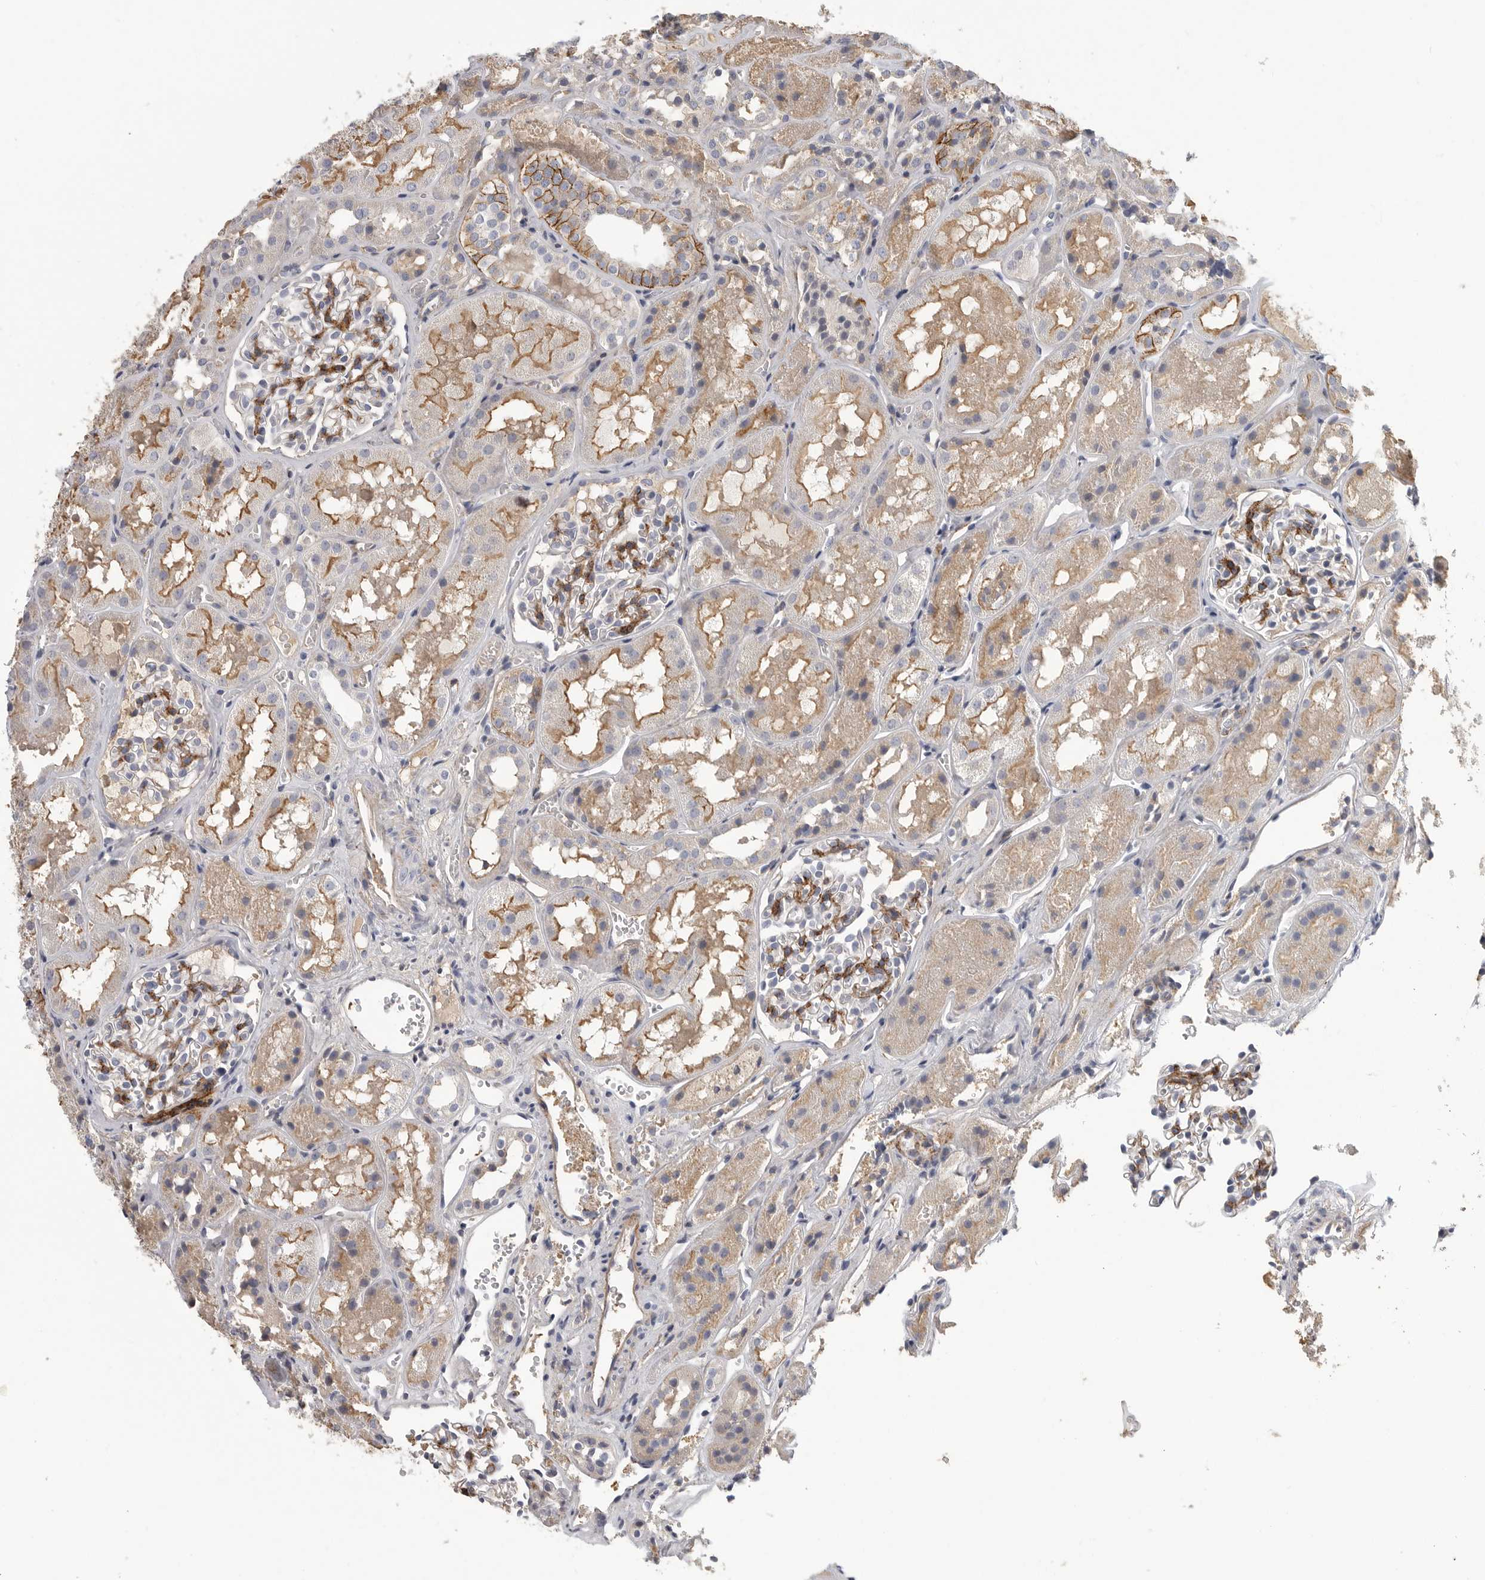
{"staining": {"intensity": "moderate", "quantity": "25%-75%", "location": "cytoplasmic/membranous"}, "tissue": "kidney", "cell_type": "Cells in glomeruli", "image_type": "normal", "snomed": [{"axis": "morphology", "description": "Normal tissue, NOS"}, {"axis": "topography", "description": "Kidney"}], "caption": "DAB immunohistochemical staining of benign kidney displays moderate cytoplasmic/membranous protein staining in approximately 25%-75% of cells in glomeruli. (IHC, brightfield microscopy, high magnification).", "gene": "SDC3", "patient": {"sex": "male", "age": 16}}